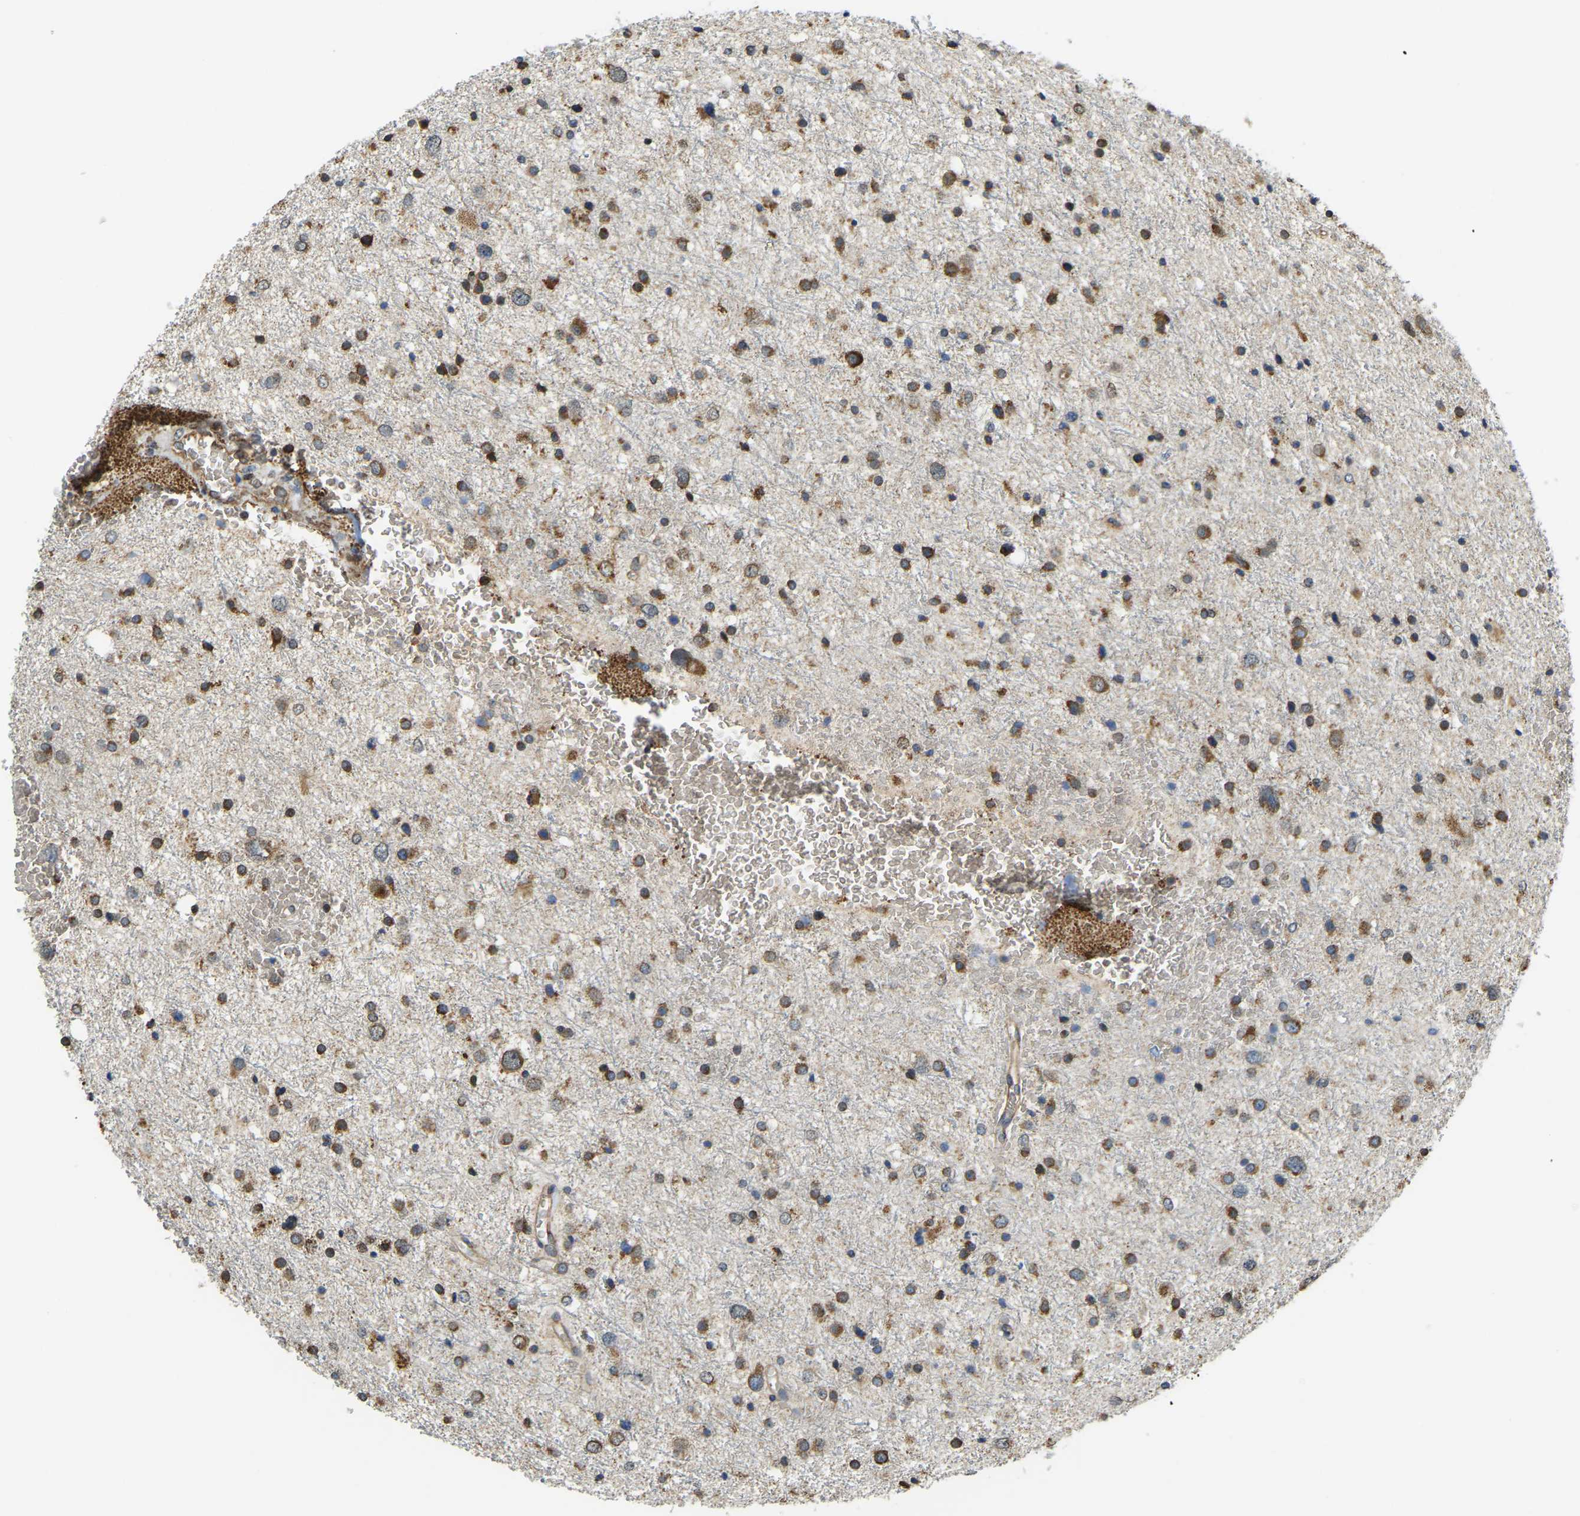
{"staining": {"intensity": "moderate", "quantity": ">75%", "location": "cytoplasmic/membranous"}, "tissue": "glioma", "cell_type": "Tumor cells", "image_type": "cancer", "snomed": [{"axis": "morphology", "description": "Glioma, malignant, Low grade"}, {"axis": "topography", "description": "Brain"}], "caption": "IHC photomicrograph of glioma stained for a protein (brown), which shows medium levels of moderate cytoplasmic/membranous positivity in about >75% of tumor cells.", "gene": "RNF115", "patient": {"sex": "female", "age": 37}}